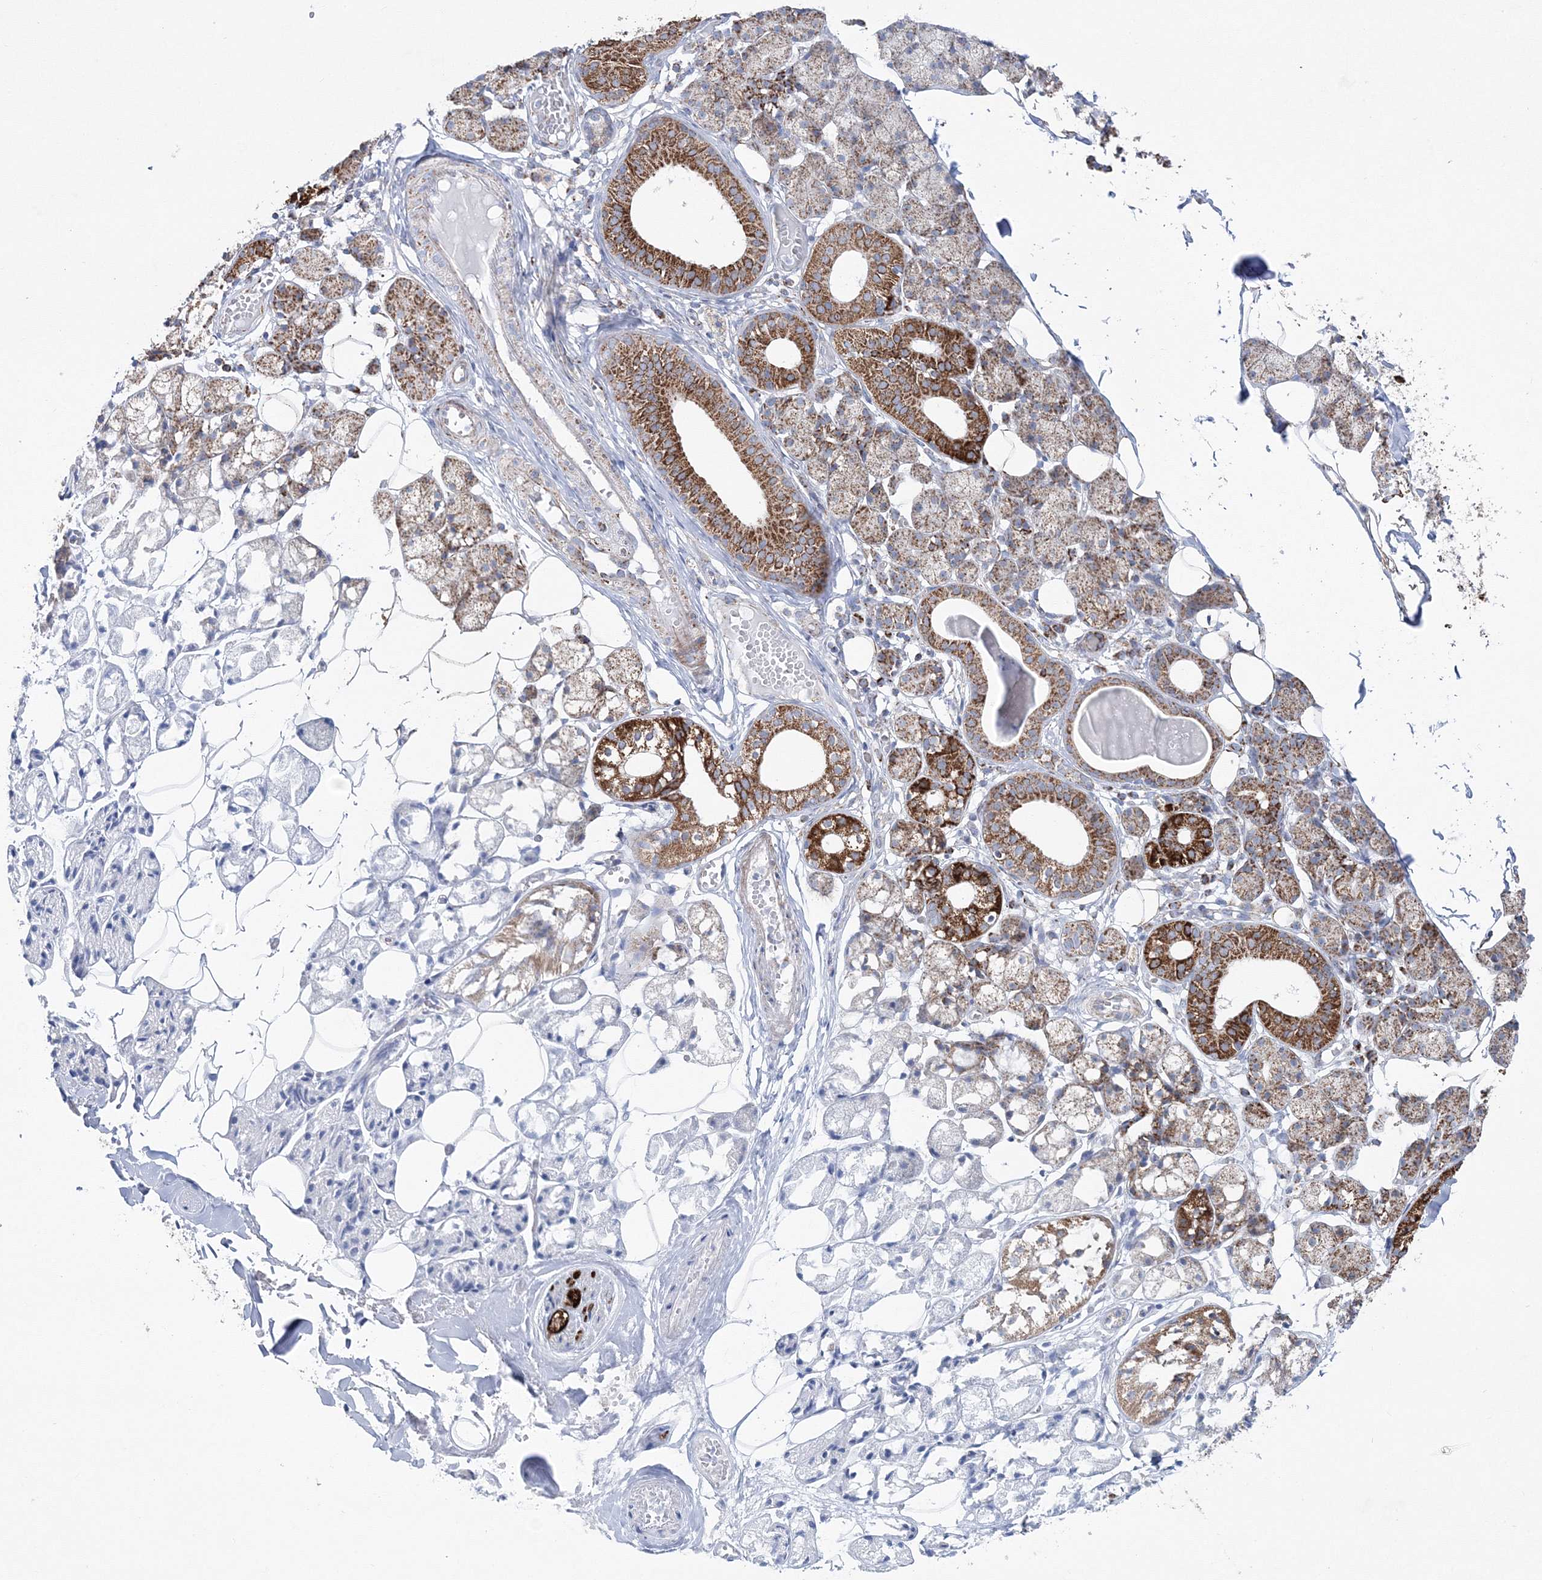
{"staining": {"intensity": "strong", "quantity": "<25%", "location": "cytoplasmic/membranous"}, "tissue": "salivary gland", "cell_type": "Glandular cells", "image_type": "normal", "snomed": [{"axis": "morphology", "description": "Normal tissue, NOS"}, {"axis": "topography", "description": "Salivary gland"}], "caption": "Immunohistochemistry (IHC) histopathology image of unremarkable salivary gland: salivary gland stained using IHC reveals medium levels of strong protein expression localized specifically in the cytoplasmic/membranous of glandular cells, appearing as a cytoplasmic/membranous brown color.", "gene": "HIBCH", "patient": {"sex": "female", "age": 33}}